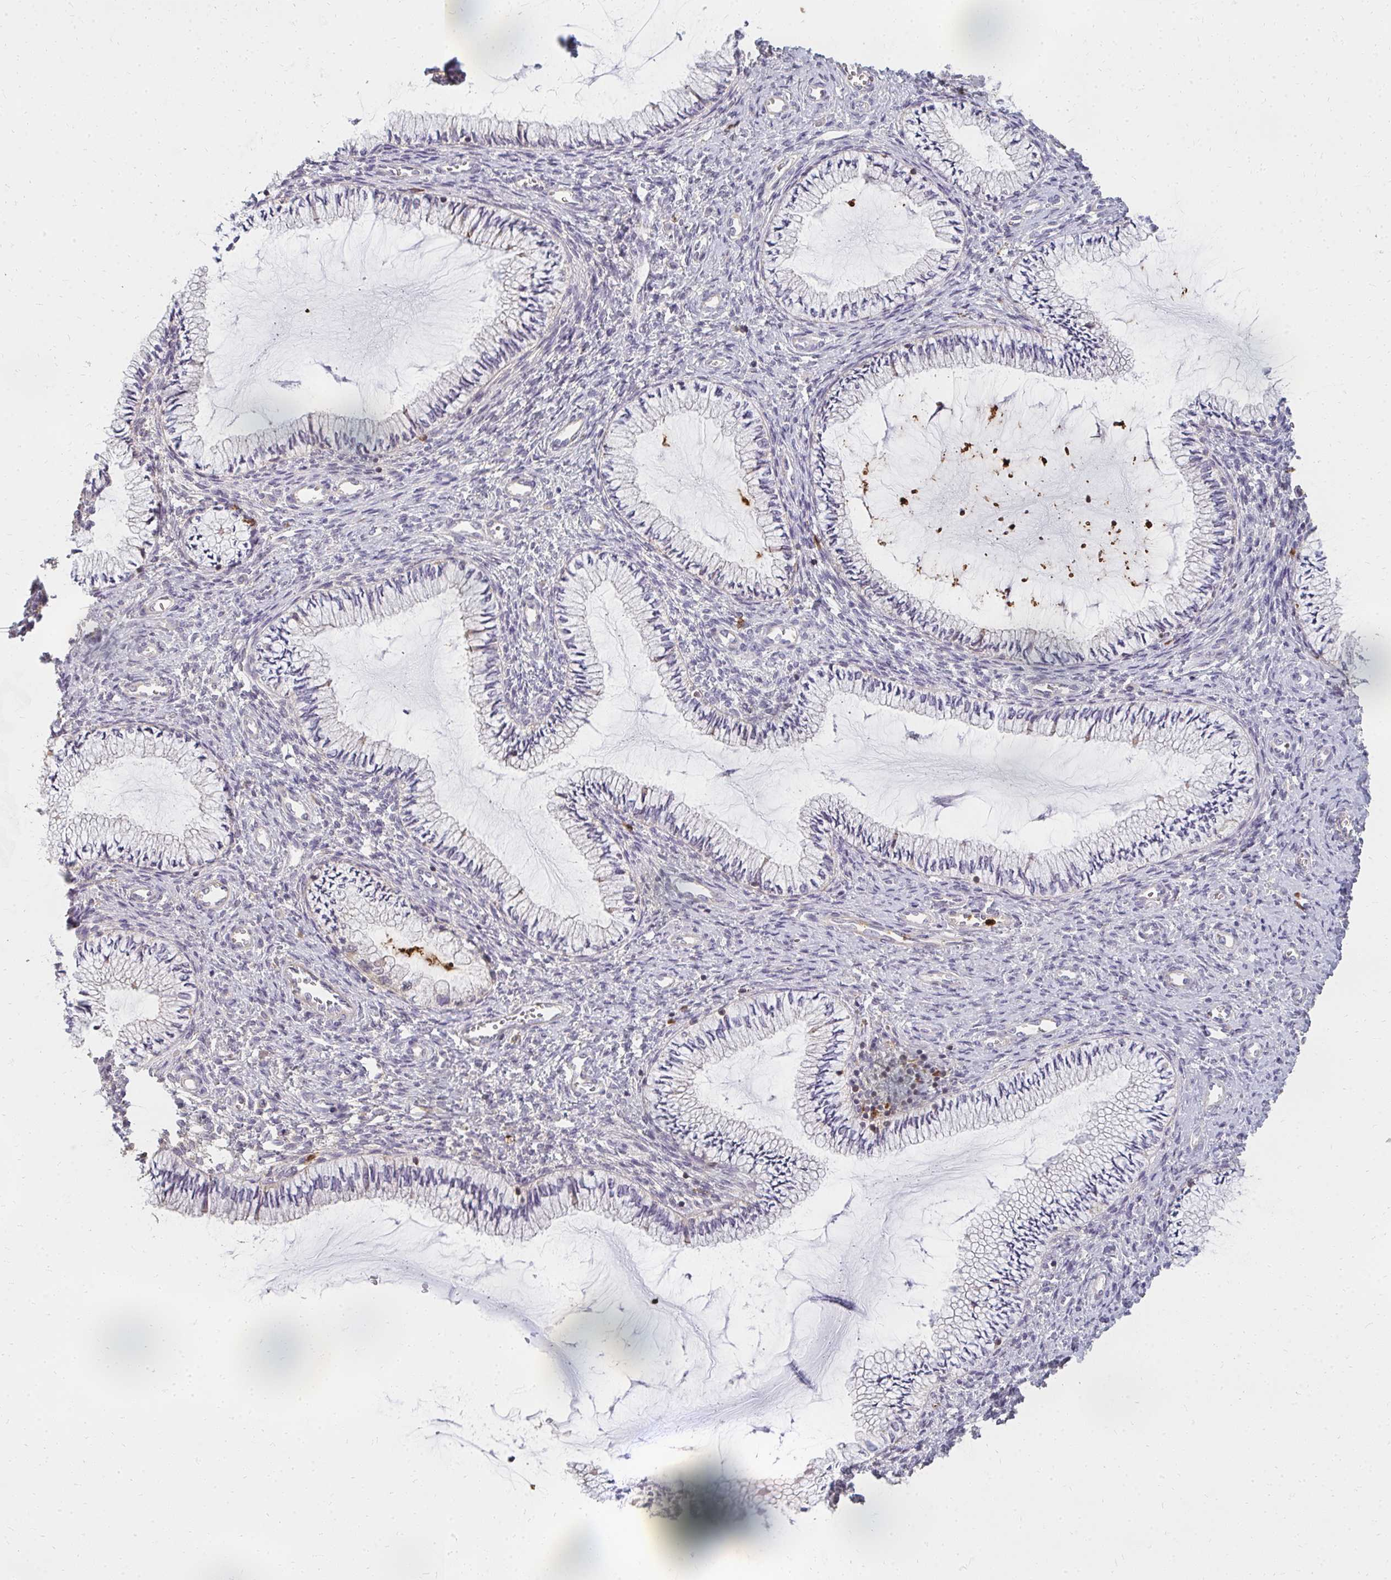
{"staining": {"intensity": "weak", "quantity": "<25%", "location": "cytoplasmic/membranous"}, "tissue": "cervix", "cell_type": "Glandular cells", "image_type": "normal", "snomed": [{"axis": "morphology", "description": "Normal tissue, NOS"}, {"axis": "topography", "description": "Cervix"}], "caption": "DAB immunohistochemical staining of benign cervix reveals no significant expression in glandular cells.", "gene": "CNTRL", "patient": {"sex": "female", "age": 24}}